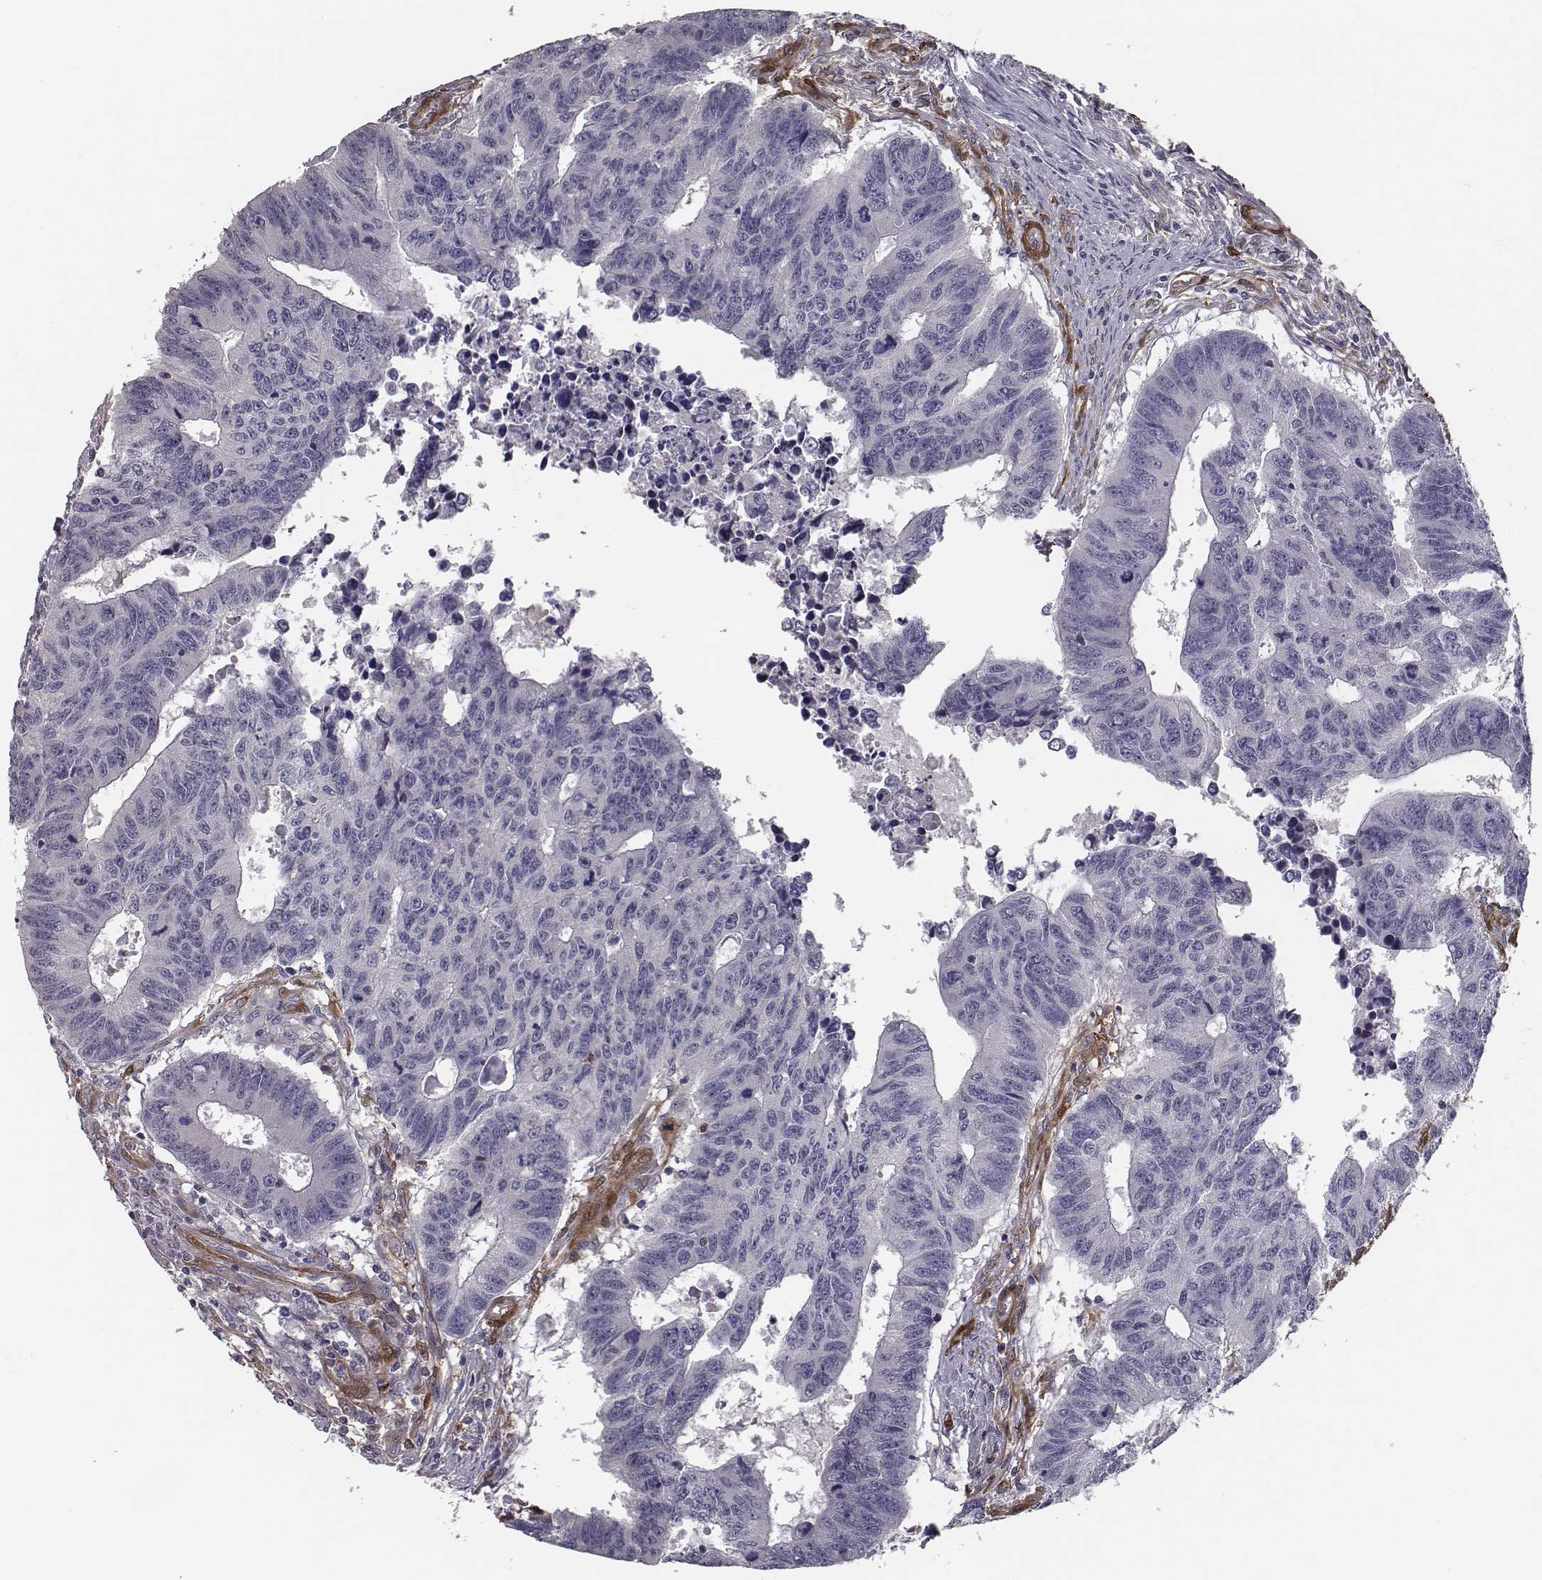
{"staining": {"intensity": "negative", "quantity": "none", "location": "none"}, "tissue": "colorectal cancer", "cell_type": "Tumor cells", "image_type": "cancer", "snomed": [{"axis": "morphology", "description": "Adenocarcinoma, NOS"}, {"axis": "topography", "description": "Rectum"}], "caption": "The photomicrograph exhibits no significant positivity in tumor cells of colorectal adenocarcinoma.", "gene": "ISYNA1", "patient": {"sex": "female", "age": 85}}